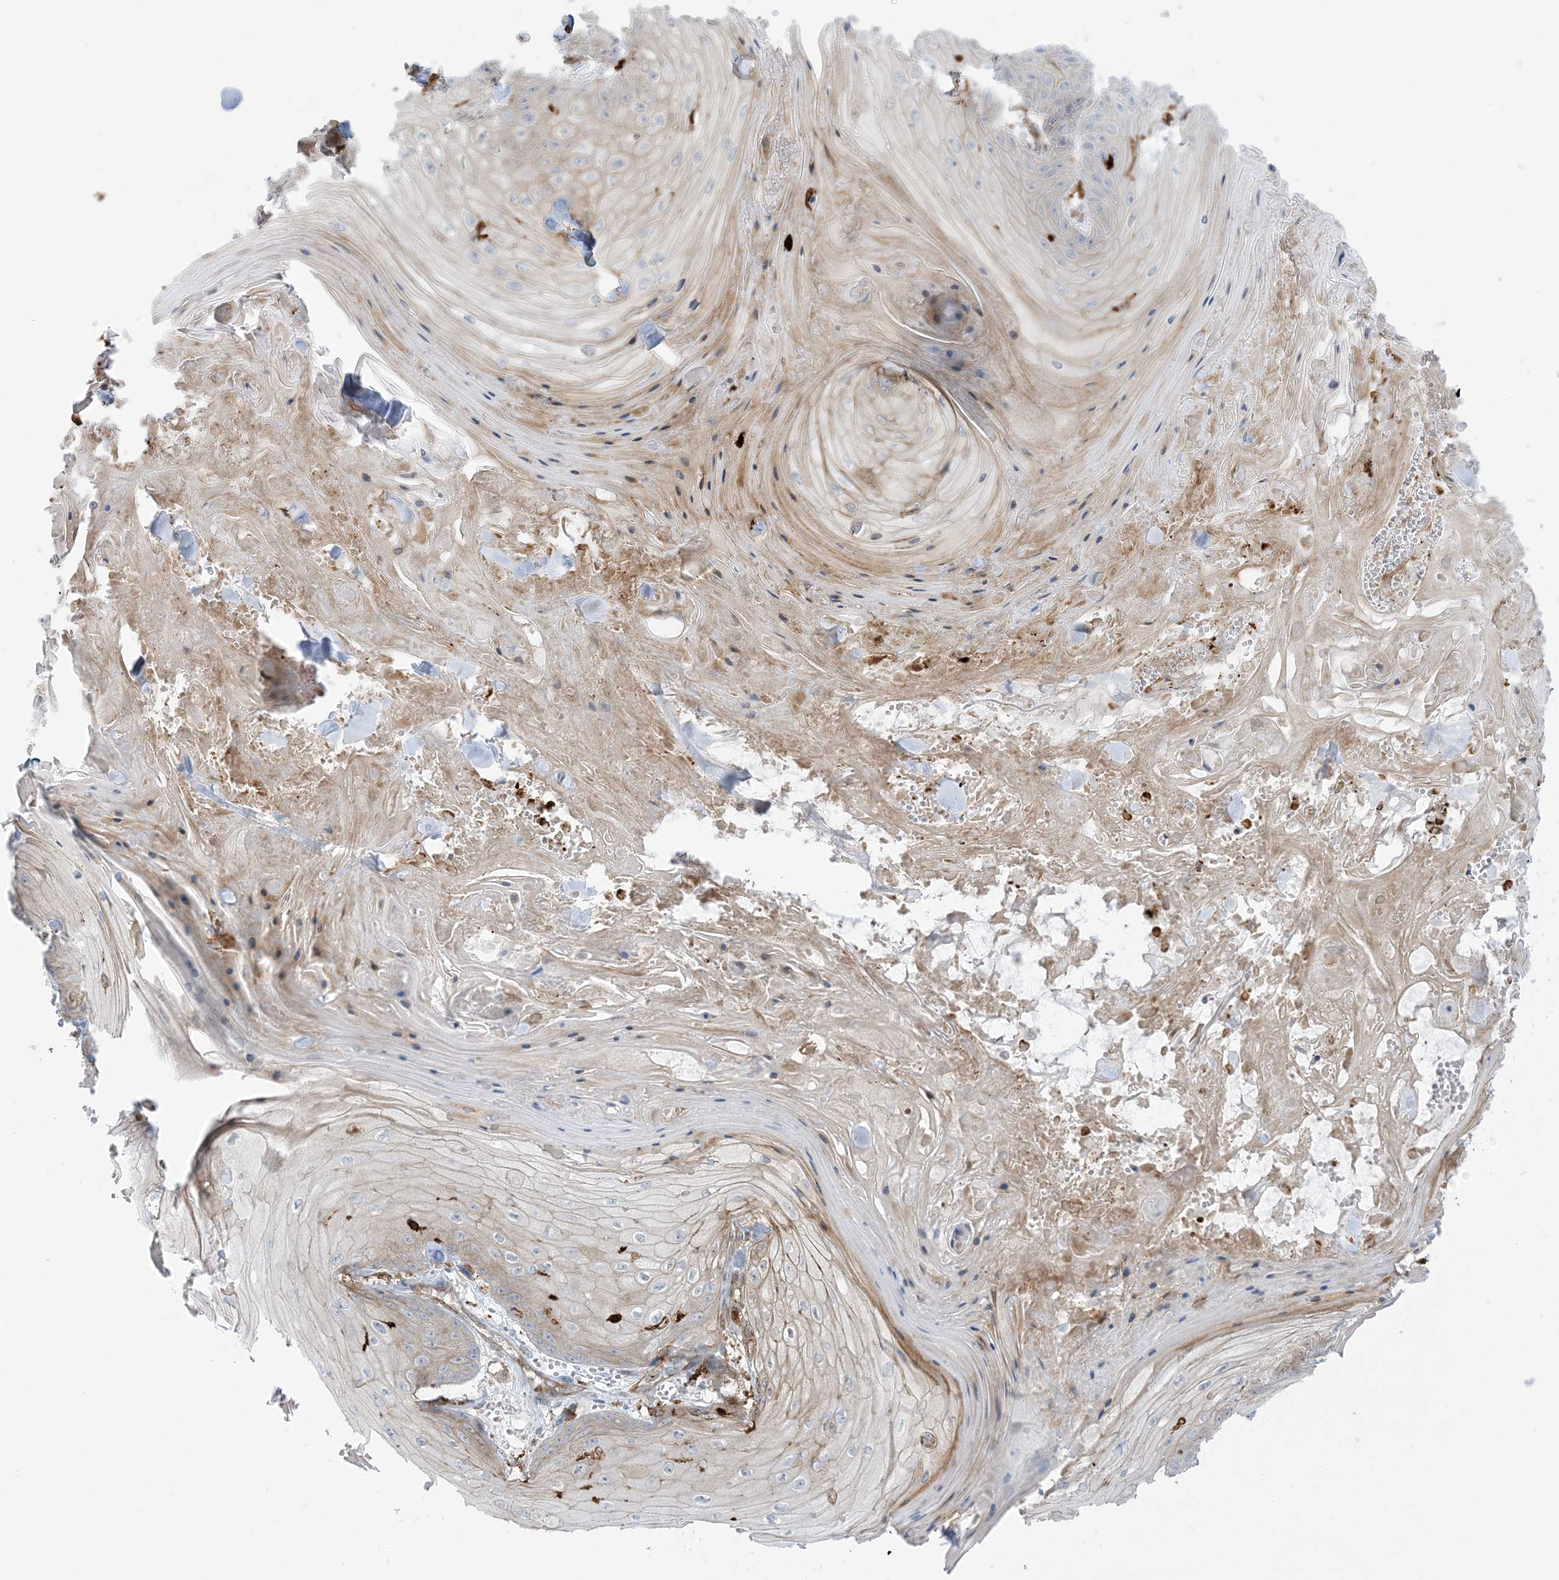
{"staining": {"intensity": "weak", "quantity": "25%-75%", "location": "cytoplasmic/membranous"}, "tissue": "skin cancer", "cell_type": "Tumor cells", "image_type": "cancer", "snomed": [{"axis": "morphology", "description": "Squamous cell carcinoma, NOS"}, {"axis": "topography", "description": "Skin"}], "caption": "A high-resolution image shows immunohistochemistry staining of skin squamous cell carcinoma, which shows weak cytoplasmic/membranous staining in about 25%-75% of tumor cells. (Stains: DAB in brown, nuclei in blue, Microscopy: brightfield microscopy at high magnification).", "gene": "ICMT", "patient": {"sex": "male", "age": 74}}